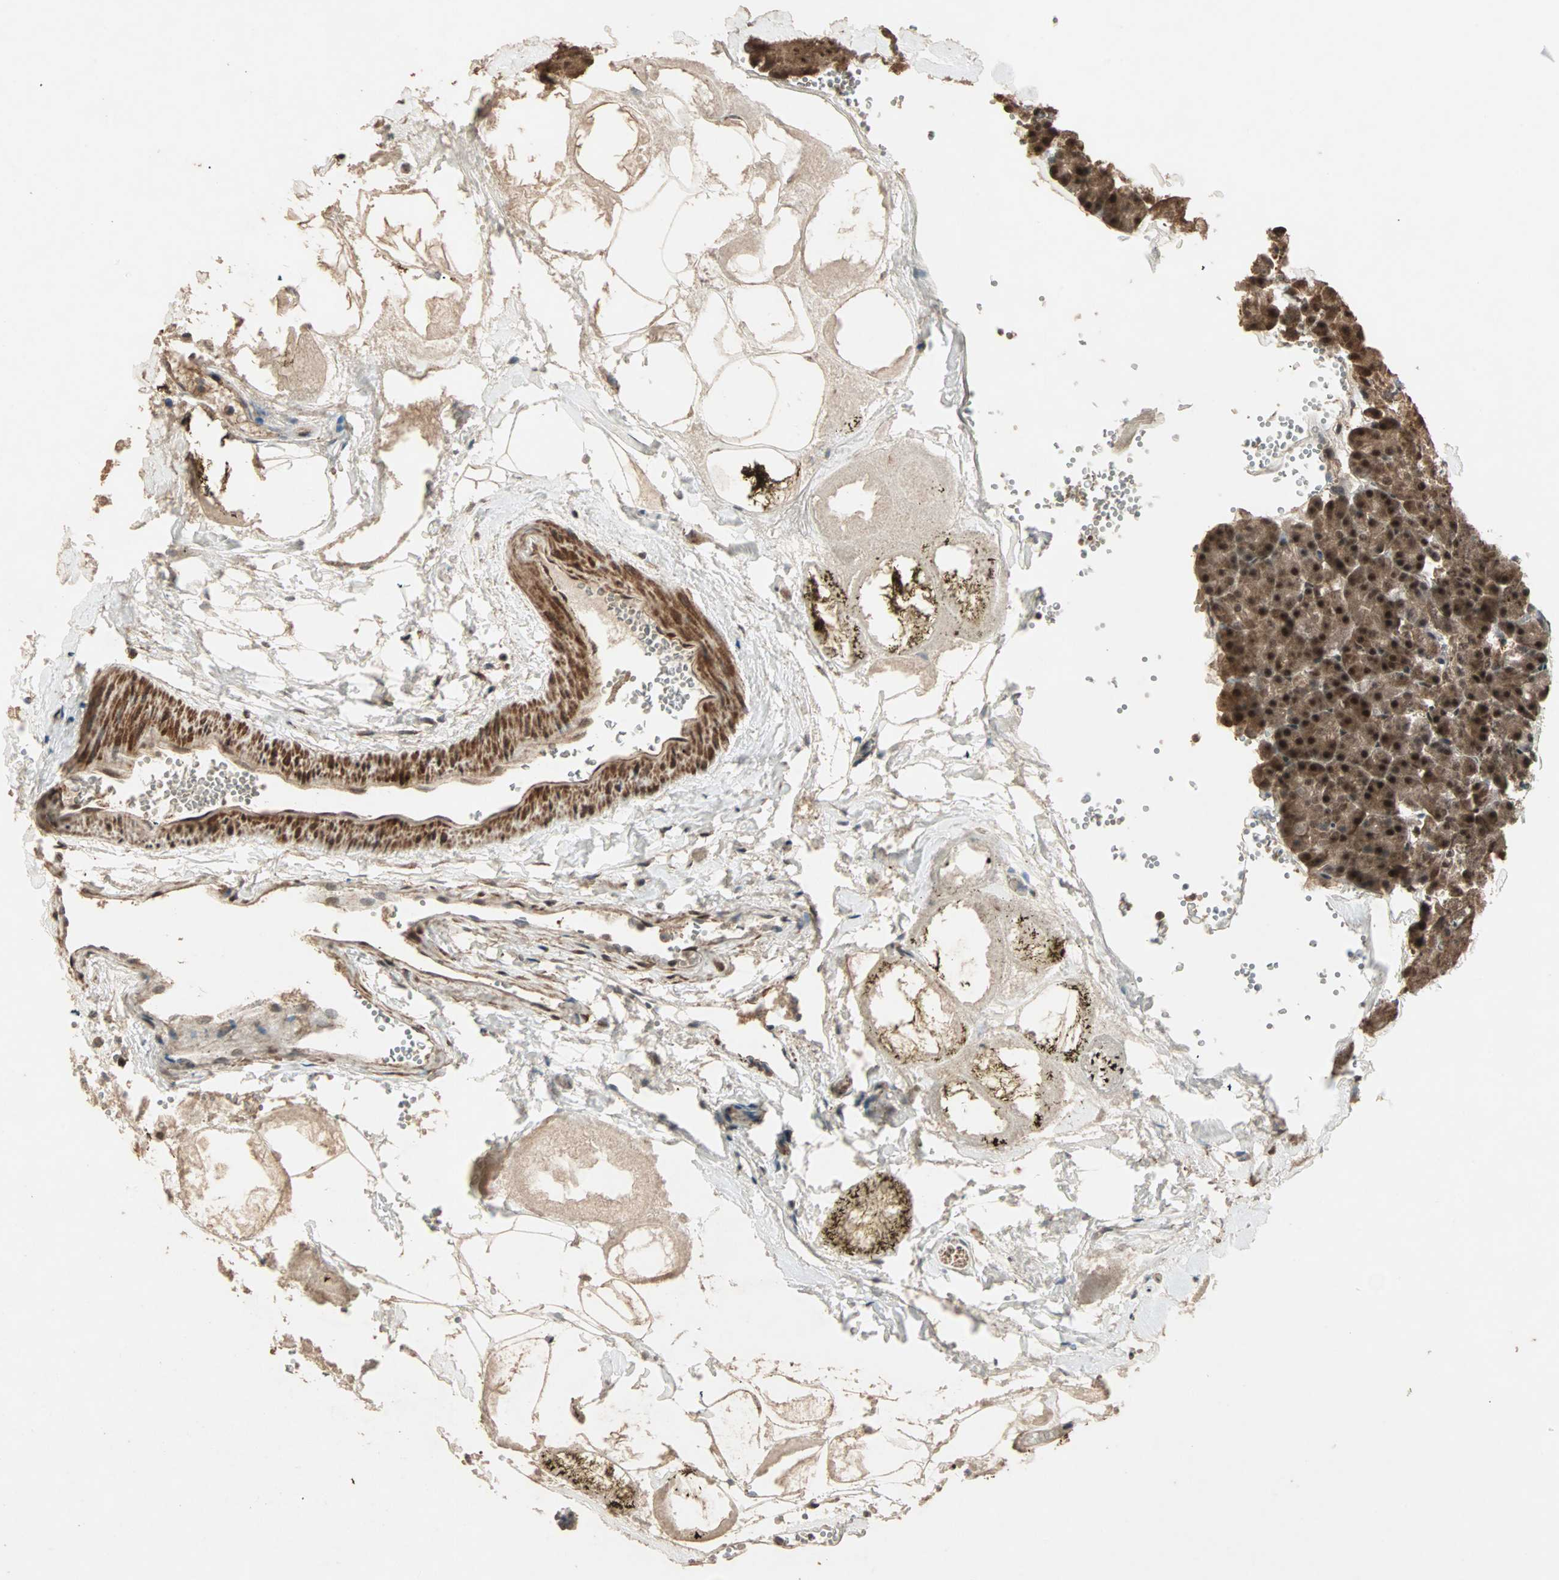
{"staining": {"intensity": "strong", "quantity": ">75%", "location": "cytoplasmic/membranous,nuclear"}, "tissue": "pancreas", "cell_type": "Exocrine glandular cells", "image_type": "normal", "snomed": [{"axis": "morphology", "description": "Normal tissue, NOS"}, {"axis": "topography", "description": "Pancreas"}], "caption": "Human pancreas stained with a brown dye displays strong cytoplasmic/membranous,nuclear positive positivity in approximately >75% of exocrine glandular cells.", "gene": "ZSCAN31", "patient": {"sex": "female", "age": 35}}